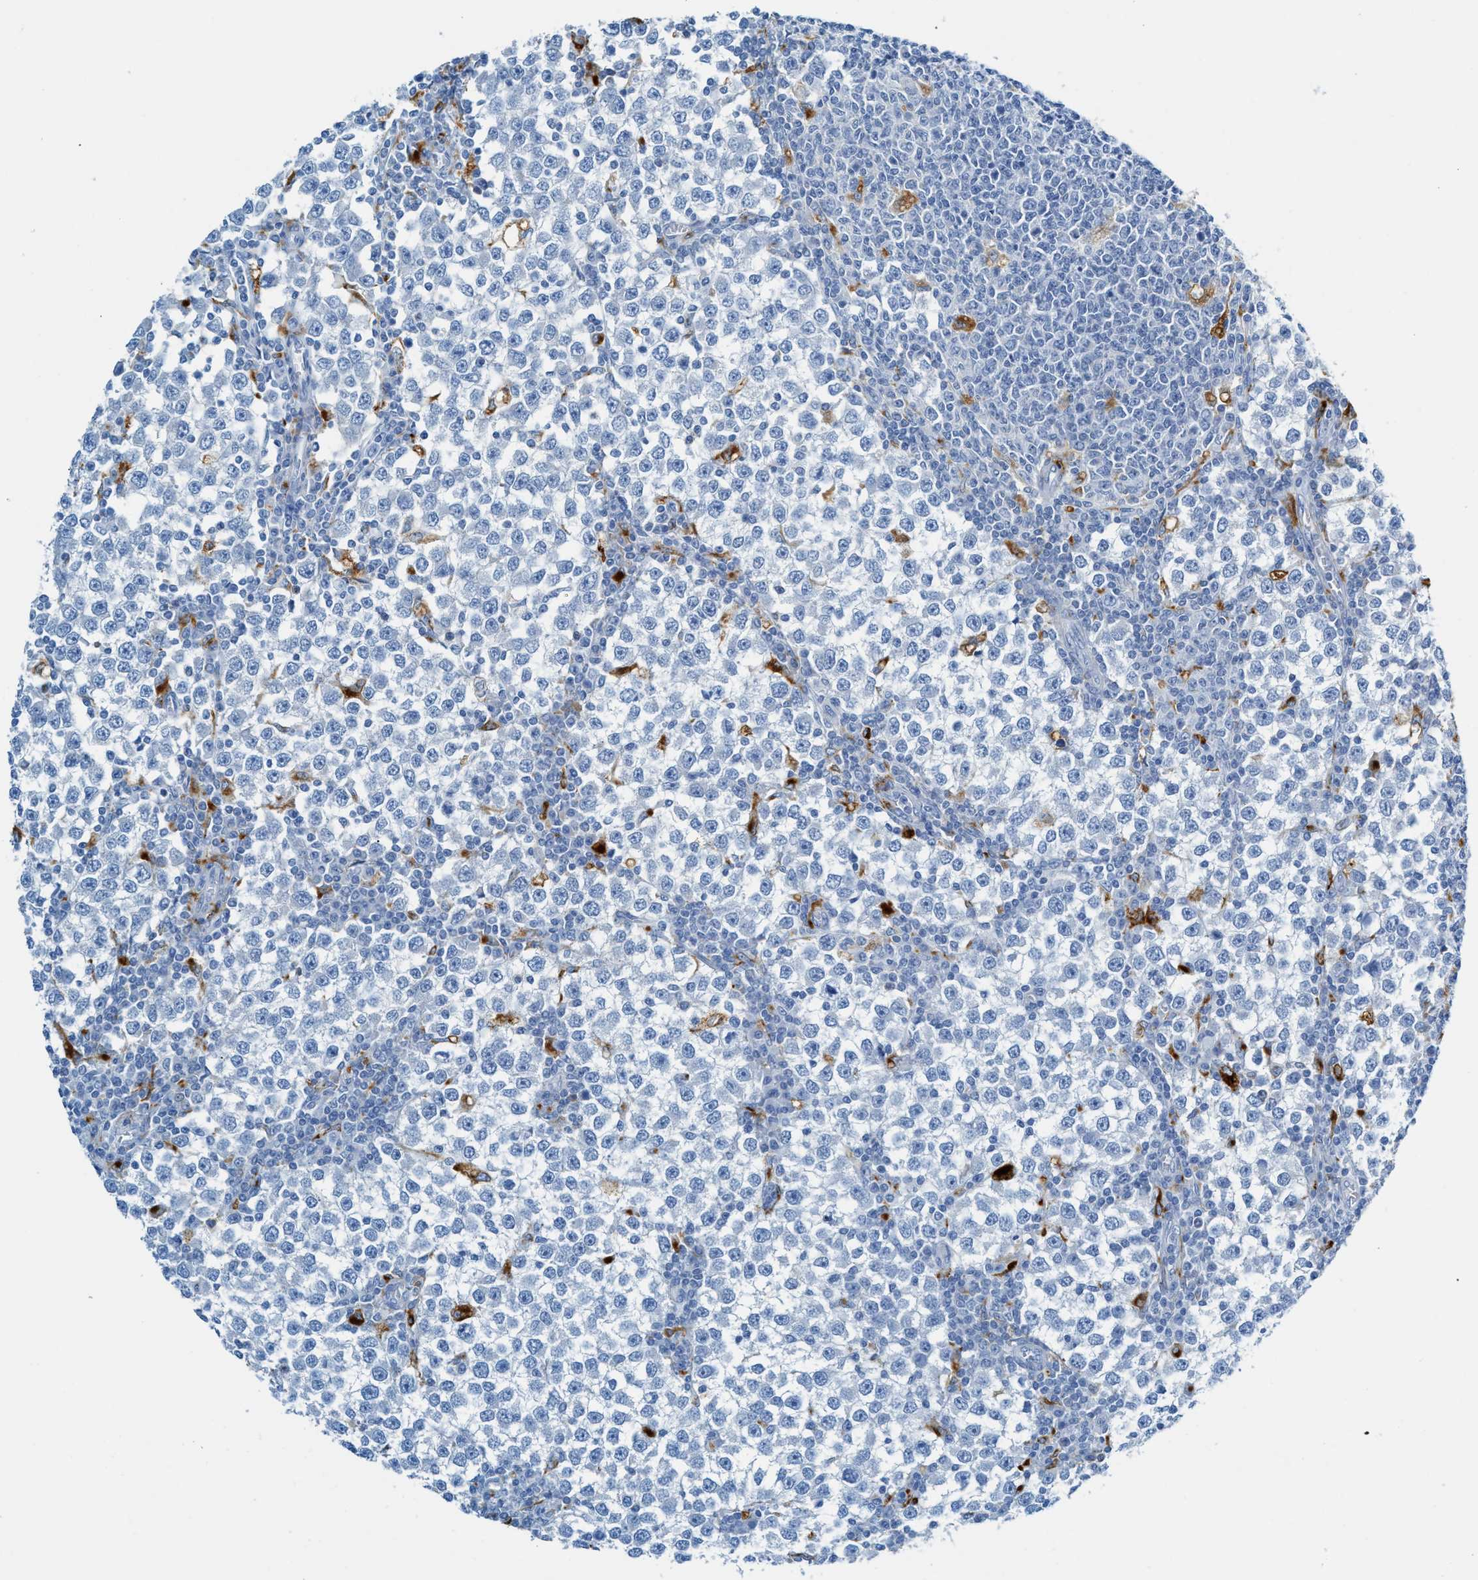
{"staining": {"intensity": "negative", "quantity": "none", "location": "none"}, "tissue": "testis cancer", "cell_type": "Tumor cells", "image_type": "cancer", "snomed": [{"axis": "morphology", "description": "Seminoma, NOS"}, {"axis": "topography", "description": "Testis"}], "caption": "Immunohistochemistry (IHC) photomicrograph of testis cancer stained for a protein (brown), which shows no staining in tumor cells.", "gene": "C21orf62", "patient": {"sex": "male", "age": 65}}